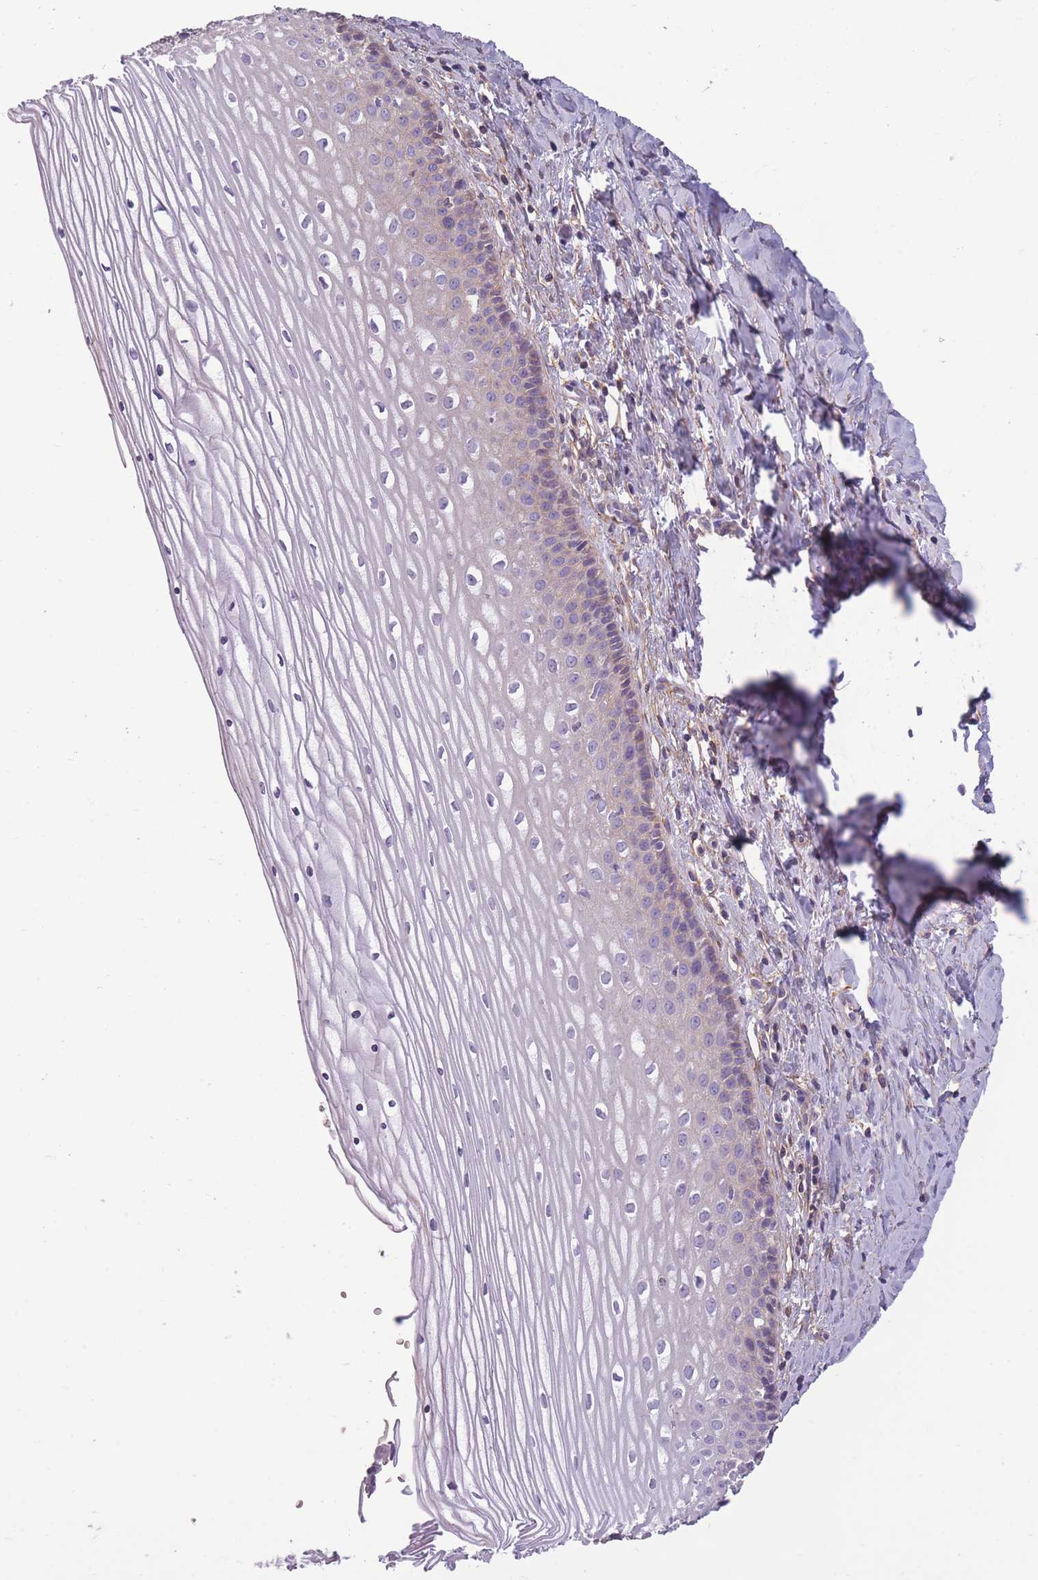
{"staining": {"intensity": "weak", "quantity": "<25%", "location": "cytoplasmic/membranous"}, "tissue": "cervix", "cell_type": "Glandular cells", "image_type": "normal", "snomed": [{"axis": "morphology", "description": "Normal tissue, NOS"}, {"axis": "topography", "description": "Cervix"}], "caption": "The histopathology image shows no staining of glandular cells in benign cervix. (DAB immunohistochemistry (IHC), high magnification).", "gene": "ADD1", "patient": {"sex": "female", "age": 47}}